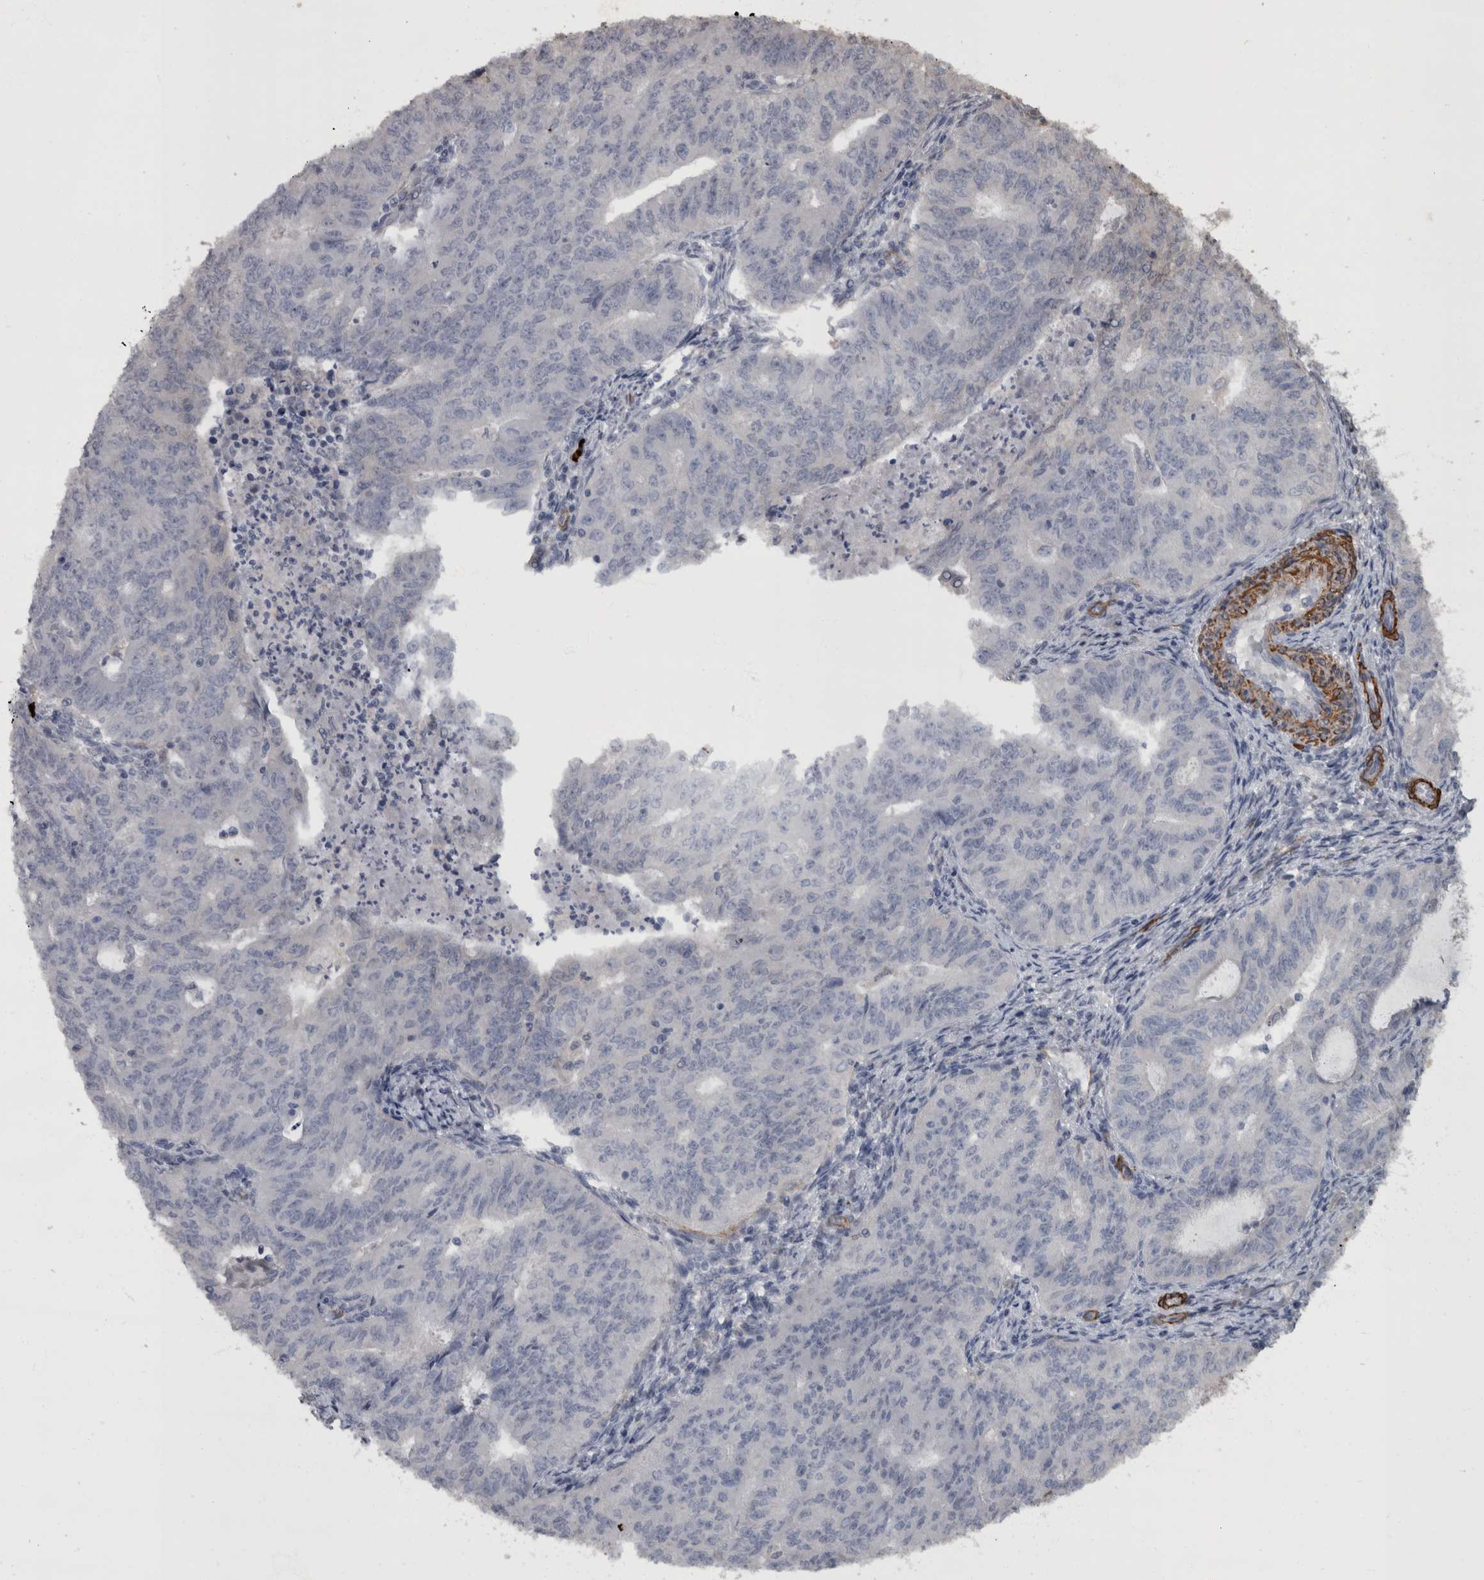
{"staining": {"intensity": "negative", "quantity": "none", "location": "none"}, "tissue": "endometrial cancer", "cell_type": "Tumor cells", "image_type": "cancer", "snomed": [{"axis": "morphology", "description": "Adenocarcinoma, NOS"}, {"axis": "topography", "description": "Endometrium"}], "caption": "DAB (3,3'-diaminobenzidine) immunohistochemical staining of endometrial adenocarcinoma shows no significant staining in tumor cells. (DAB (3,3'-diaminobenzidine) immunohistochemistry (IHC), high magnification).", "gene": "MASTL", "patient": {"sex": "female", "age": 32}}